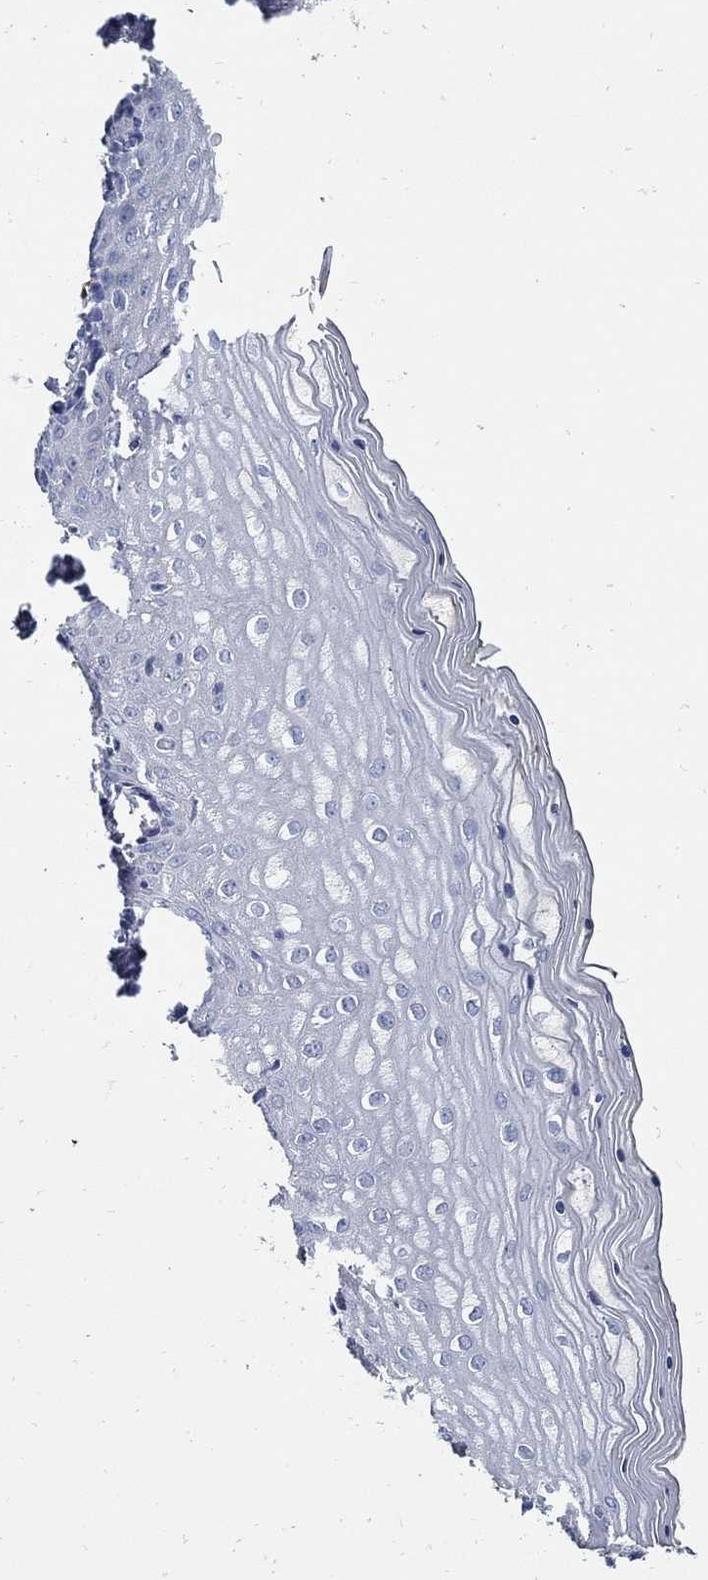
{"staining": {"intensity": "negative", "quantity": "none", "location": "none"}, "tissue": "vagina", "cell_type": "Squamous epithelial cells", "image_type": "normal", "snomed": [{"axis": "morphology", "description": "Normal tissue, NOS"}, {"axis": "topography", "description": "Vagina"}], "caption": "The image reveals no significant expression in squamous epithelial cells of vagina.", "gene": "TGFBI", "patient": {"sex": "female", "age": 45}}